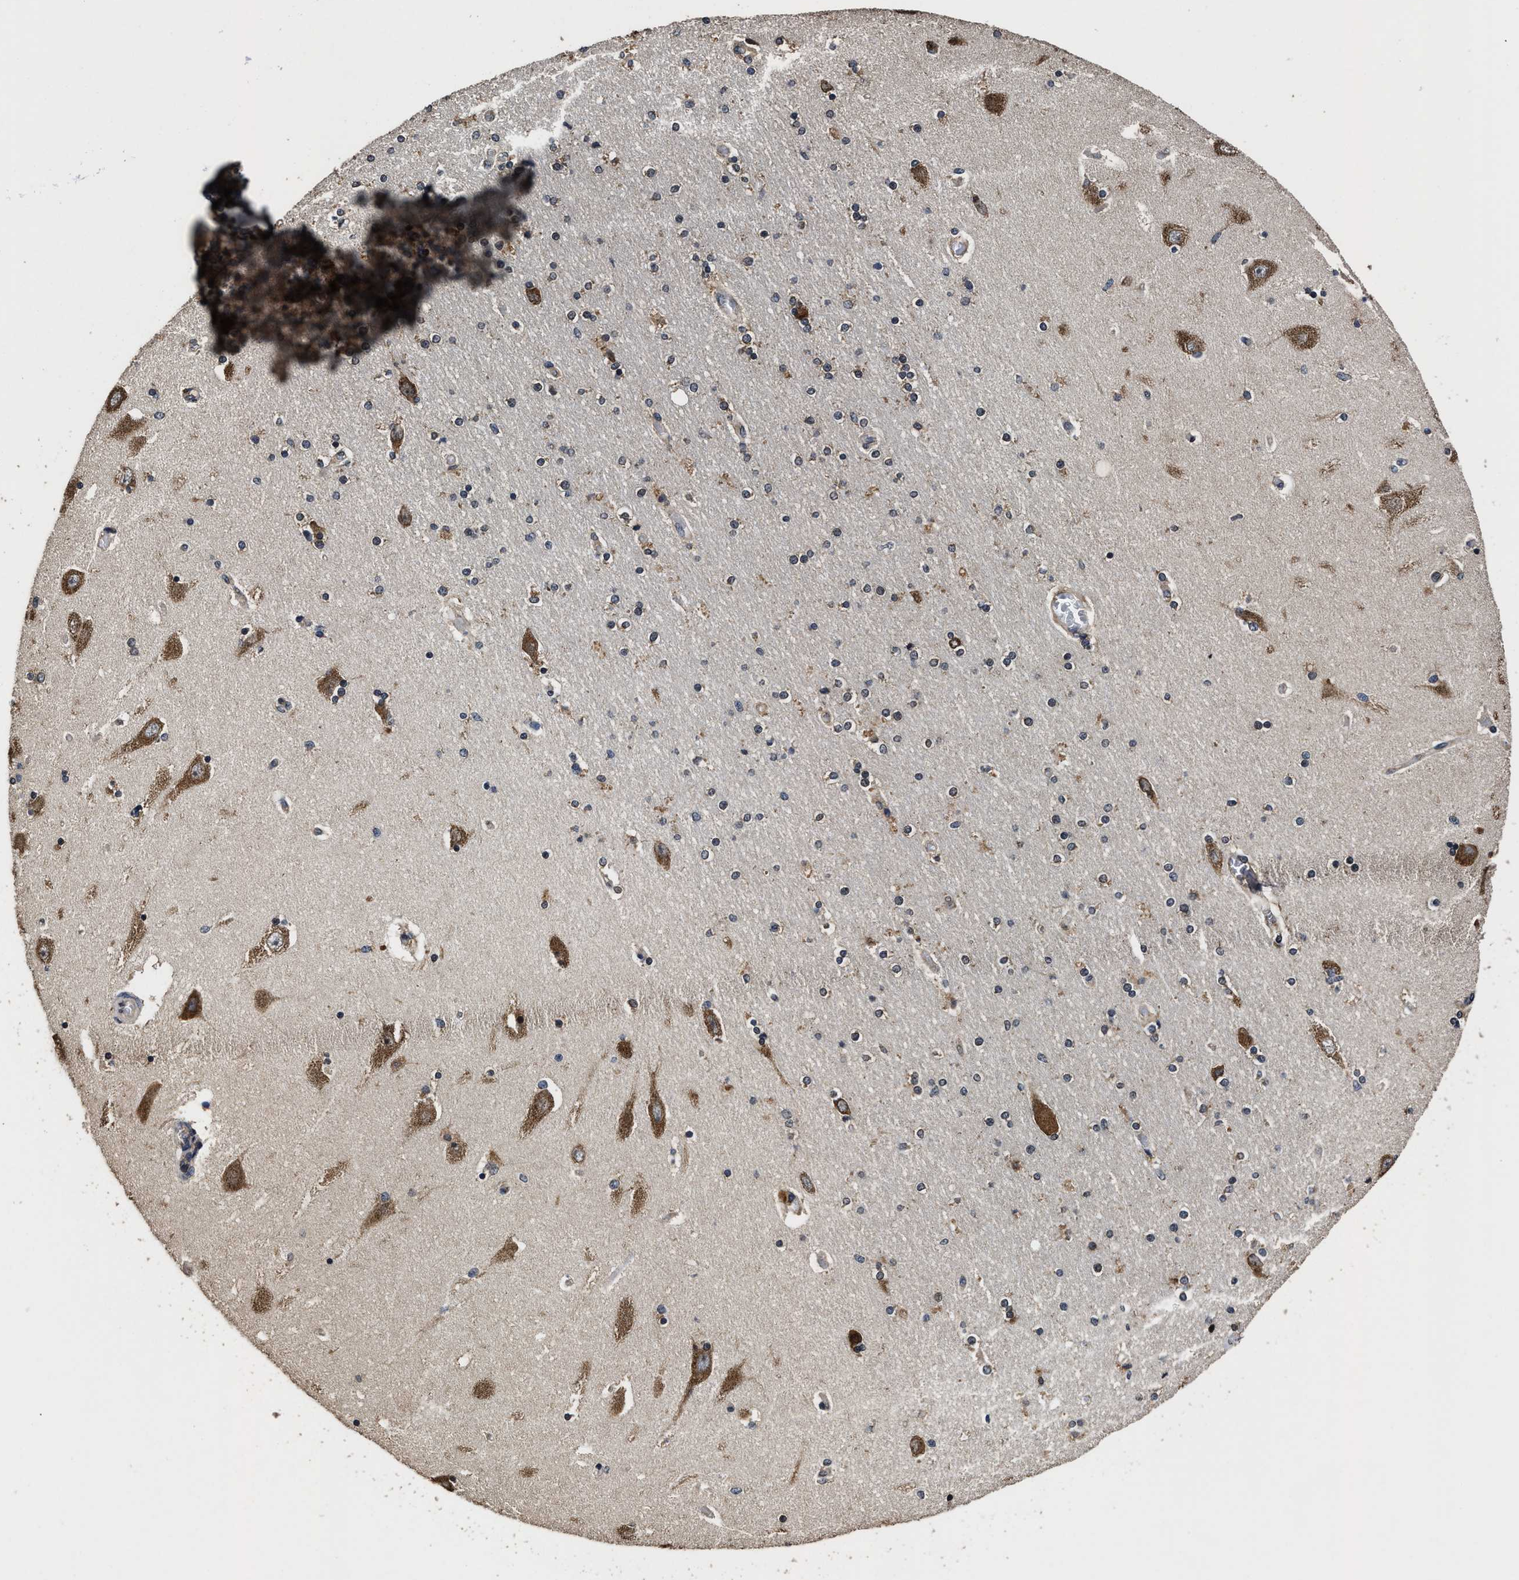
{"staining": {"intensity": "moderate", "quantity": "<25%", "location": "cytoplasmic/membranous"}, "tissue": "hippocampus", "cell_type": "Glial cells", "image_type": "normal", "snomed": [{"axis": "morphology", "description": "Normal tissue, NOS"}, {"axis": "topography", "description": "Hippocampus"}], "caption": "Immunohistochemical staining of normal hippocampus exhibits moderate cytoplasmic/membranous protein expression in about <25% of glial cells.", "gene": "EBAG9", "patient": {"sex": "female", "age": 54}}